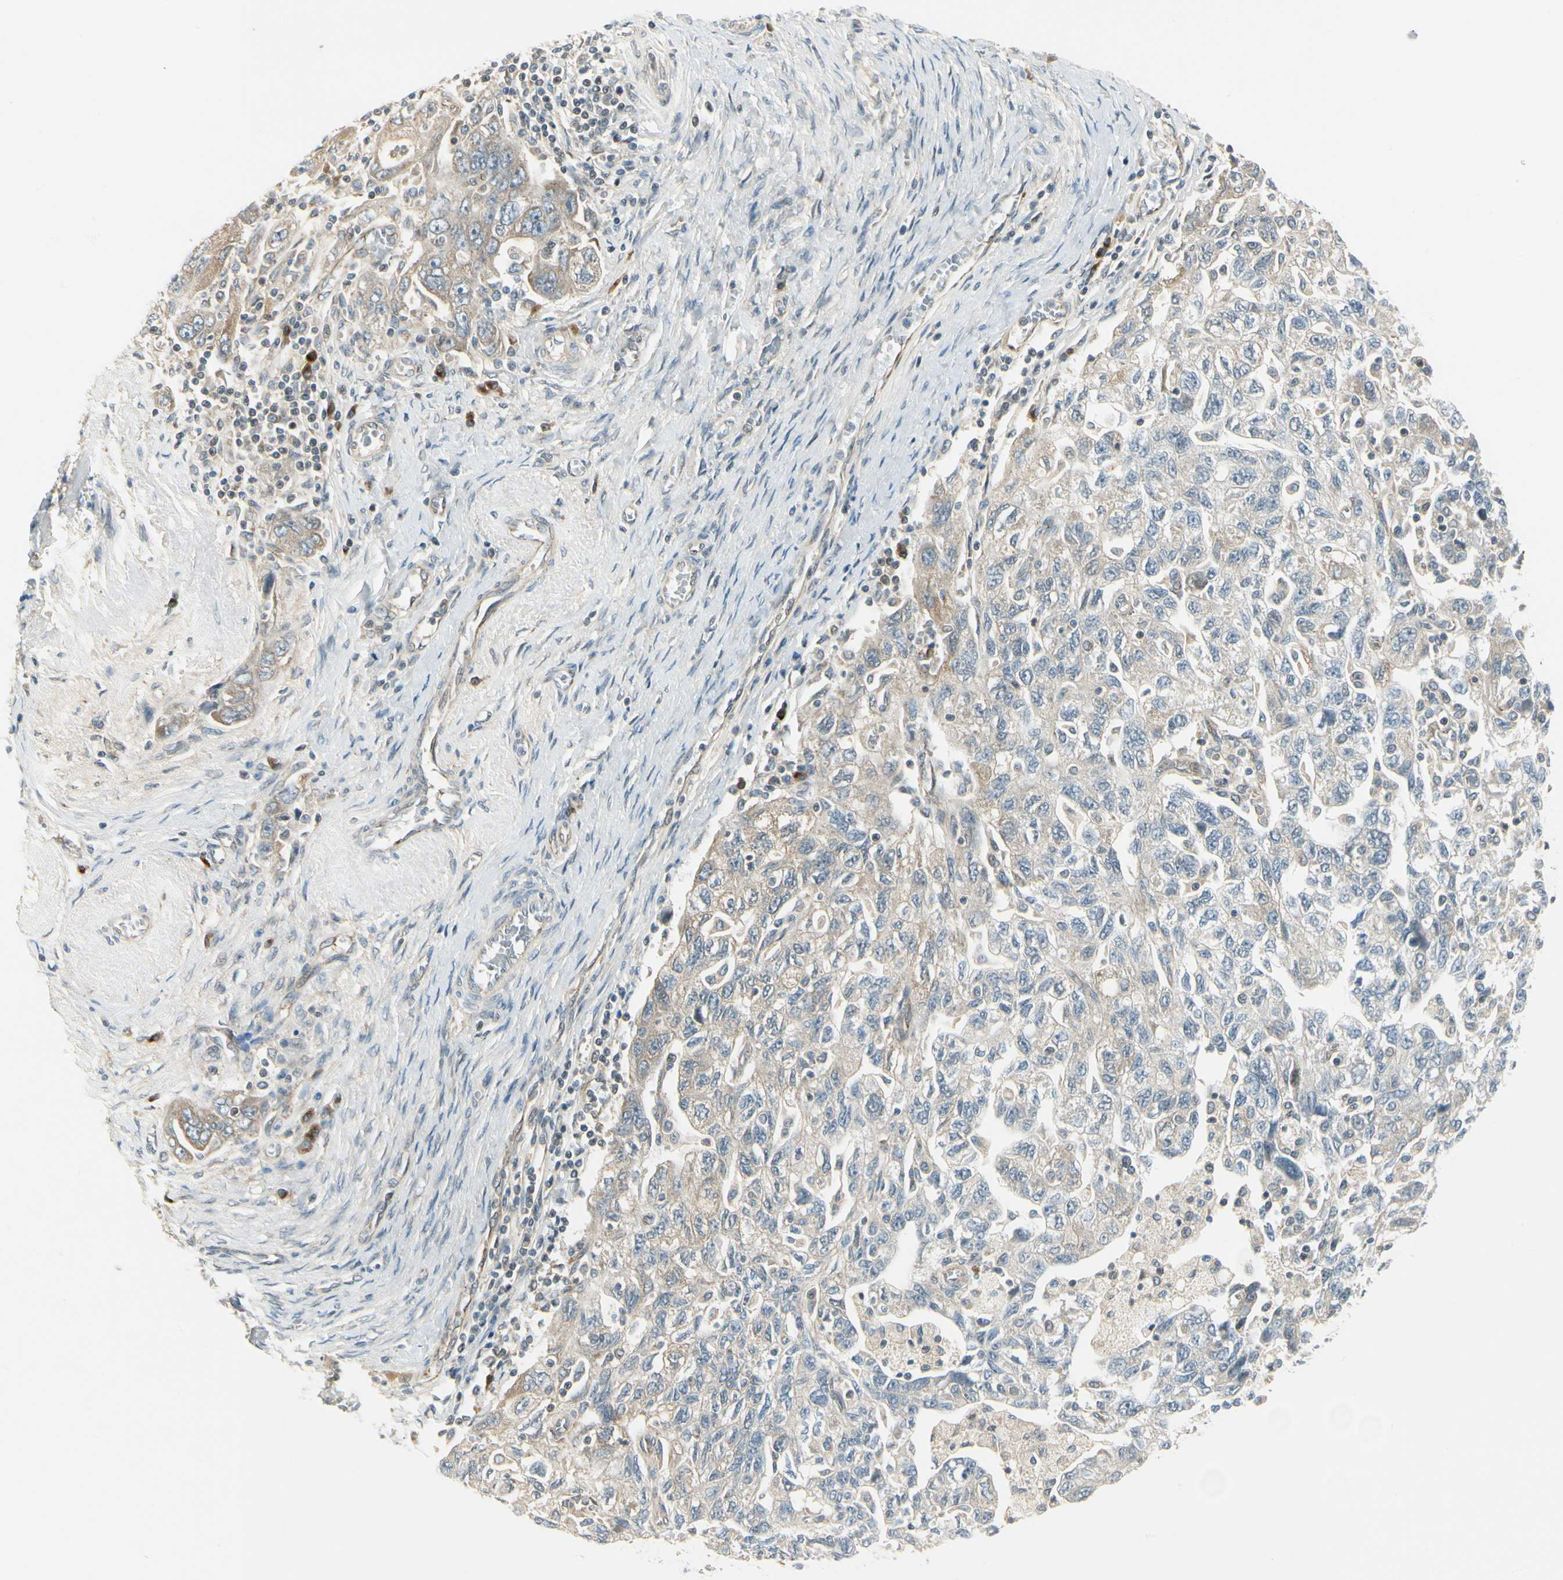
{"staining": {"intensity": "weak", "quantity": ">75%", "location": "cytoplasmic/membranous"}, "tissue": "ovarian cancer", "cell_type": "Tumor cells", "image_type": "cancer", "snomed": [{"axis": "morphology", "description": "Carcinoma, NOS"}, {"axis": "morphology", "description": "Cystadenocarcinoma, serous, NOS"}, {"axis": "topography", "description": "Ovary"}], "caption": "This image demonstrates immunohistochemistry (IHC) staining of human ovarian cancer (carcinoma), with low weak cytoplasmic/membranous staining in approximately >75% of tumor cells.", "gene": "MANSC1", "patient": {"sex": "female", "age": 69}}